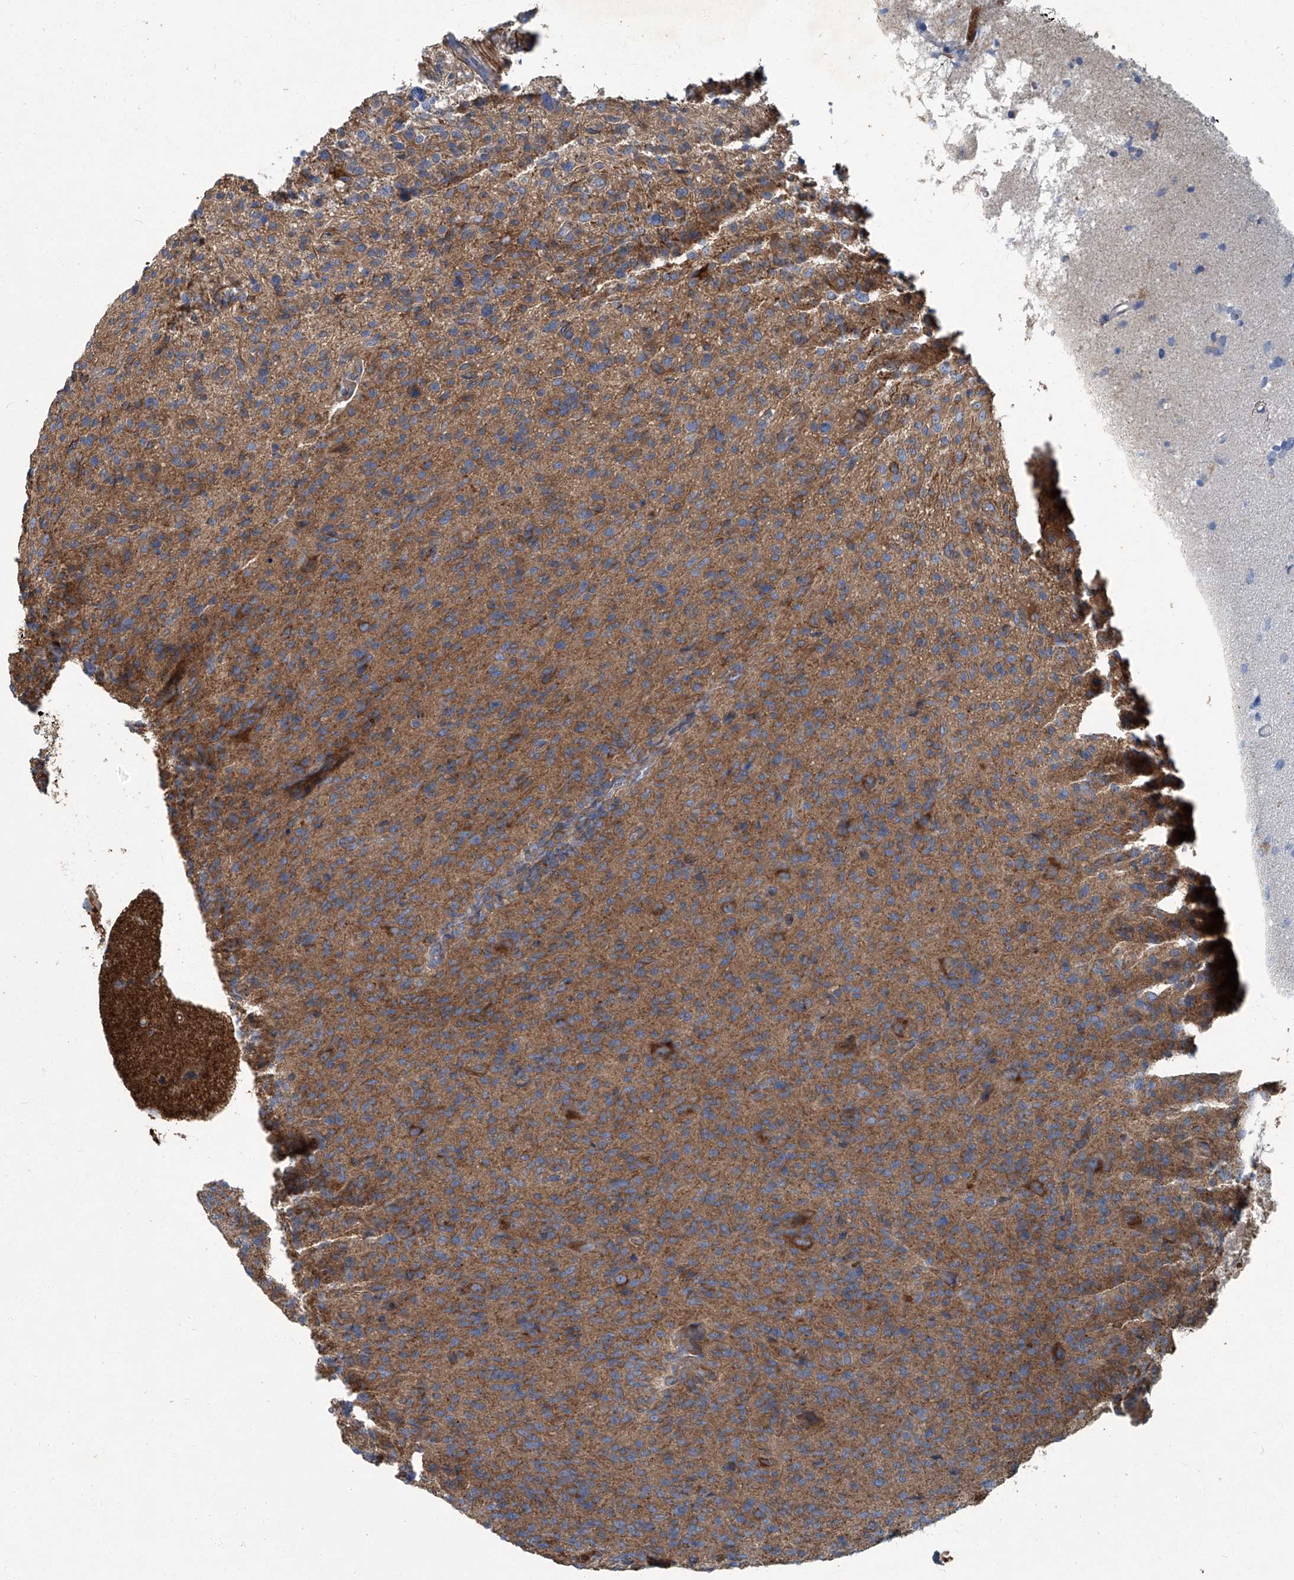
{"staining": {"intensity": "weak", "quantity": ">75%", "location": "cytoplasmic/membranous"}, "tissue": "glioma", "cell_type": "Tumor cells", "image_type": "cancer", "snomed": [{"axis": "morphology", "description": "Glioma, malignant, High grade"}, {"axis": "topography", "description": "Brain"}], "caption": "This is an image of immunohistochemistry staining of glioma, which shows weak expression in the cytoplasmic/membranous of tumor cells.", "gene": "PIGH", "patient": {"sex": "female", "age": 59}}